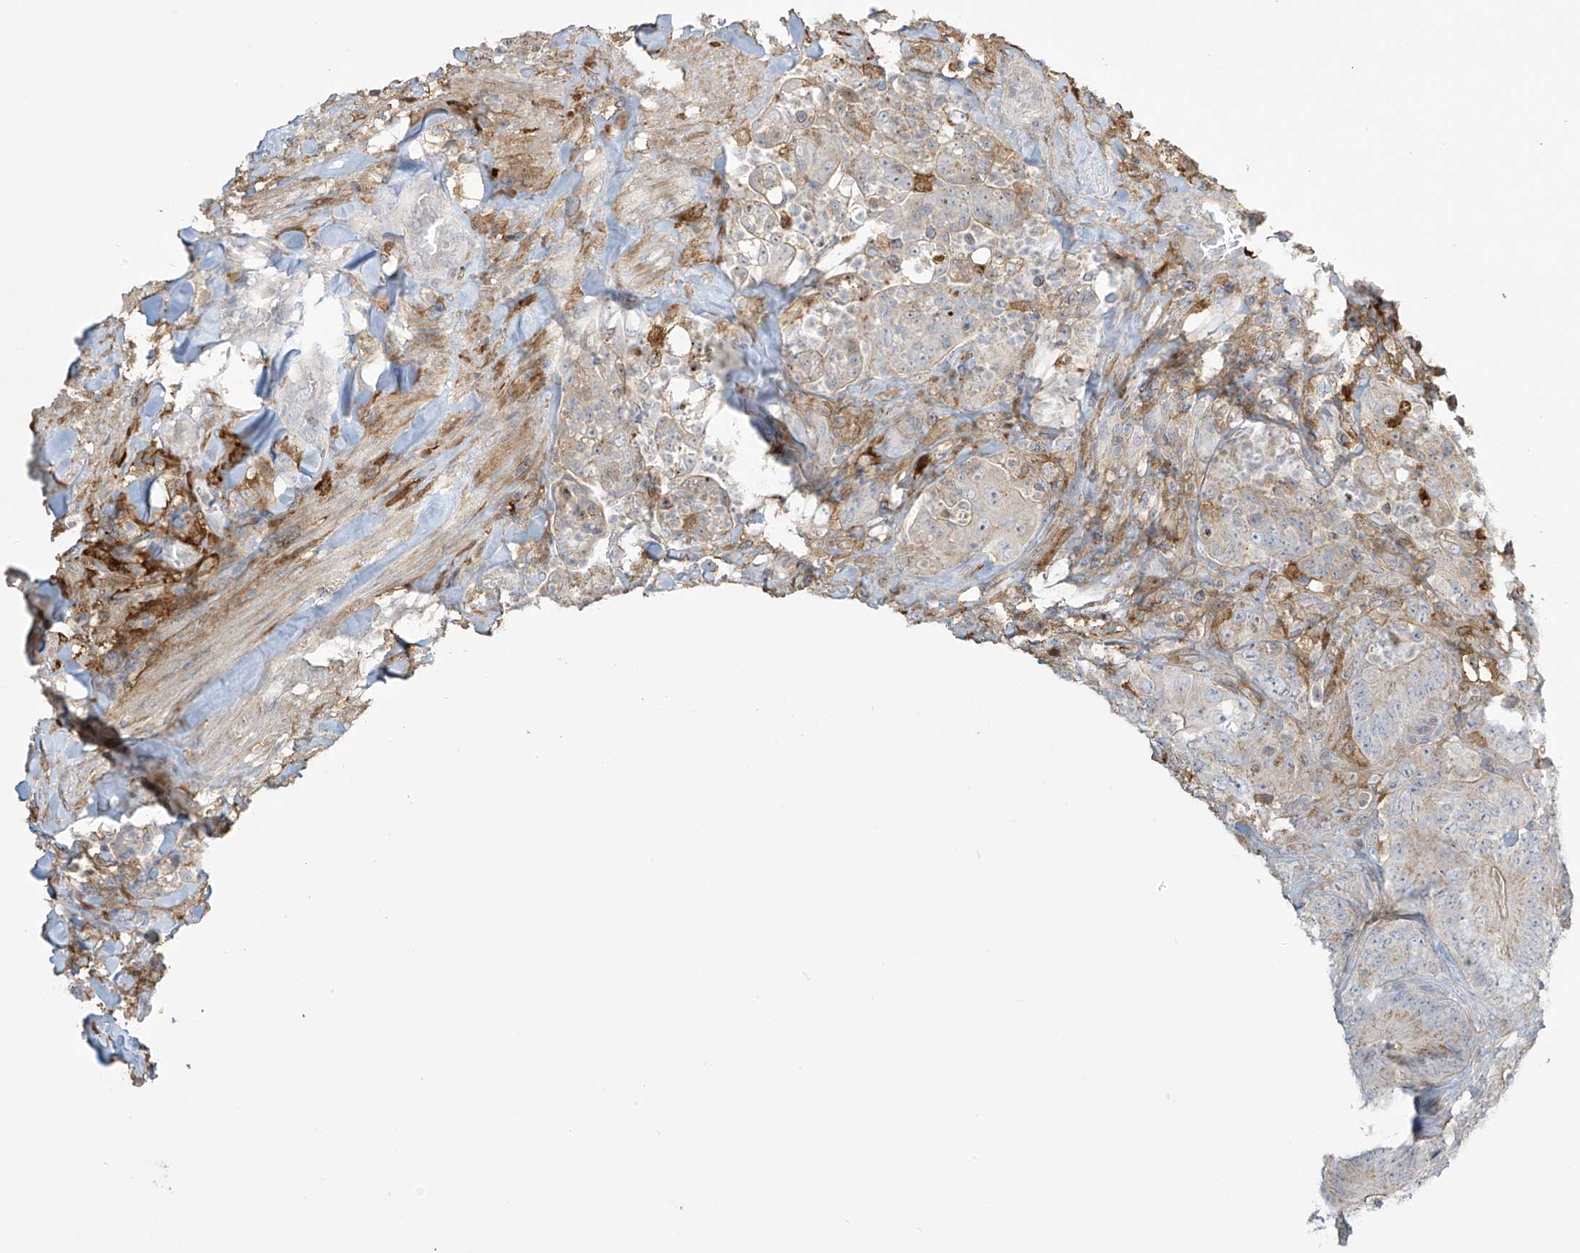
{"staining": {"intensity": "weak", "quantity": "25%-75%", "location": "cytoplasmic/membranous"}, "tissue": "colorectal cancer", "cell_type": "Tumor cells", "image_type": "cancer", "snomed": [{"axis": "morphology", "description": "Normal tissue, NOS"}, {"axis": "topography", "description": "Colon"}], "caption": "Immunohistochemistry (DAB (3,3'-diaminobenzidine)) staining of colorectal cancer displays weak cytoplasmic/membranous protein positivity in about 25%-75% of tumor cells.", "gene": "TAGAP", "patient": {"sex": "female", "age": 82}}